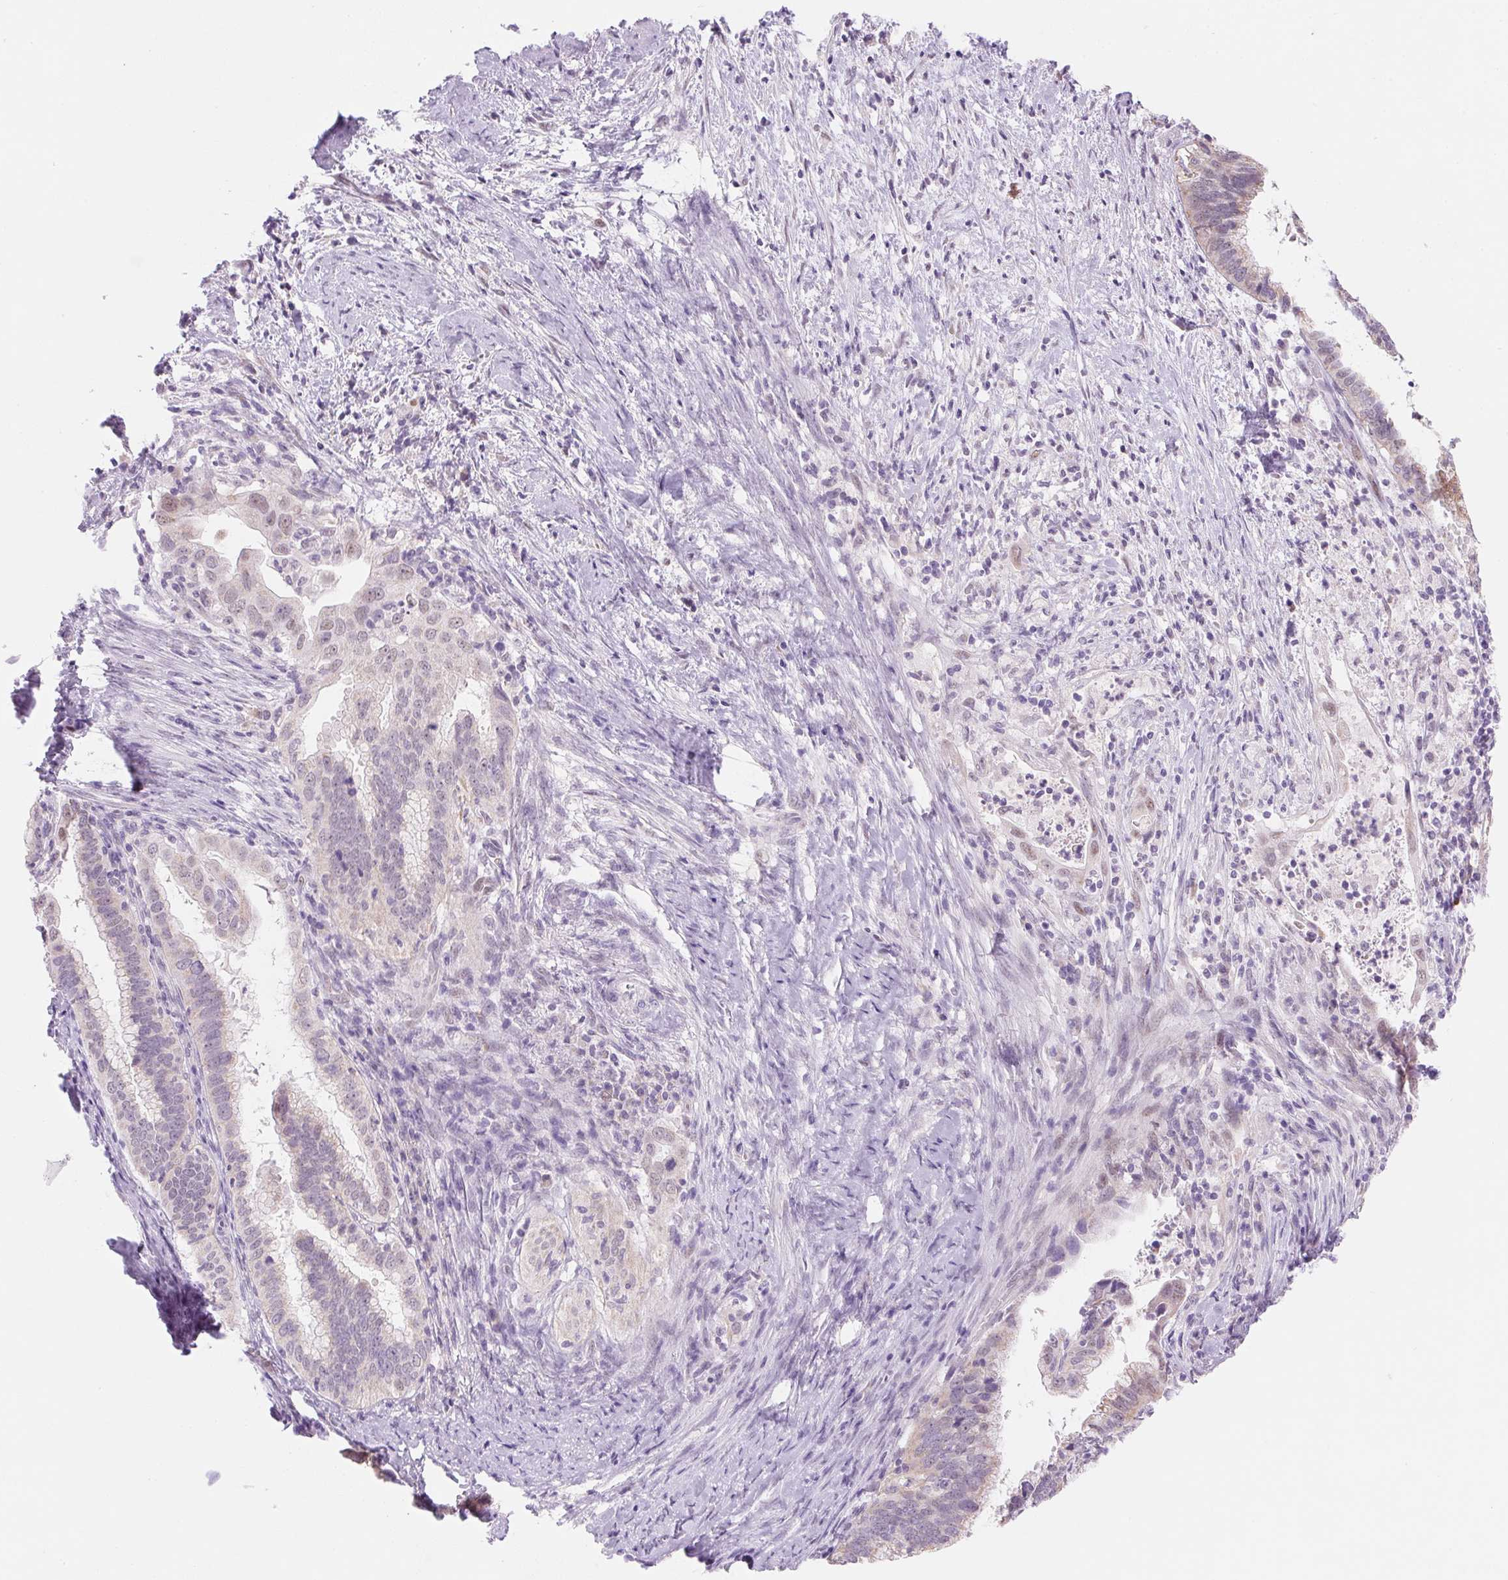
{"staining": {"intensity": "weak", "quantity": "<25%", "location": "cytoplasmic/membranous"}, "tissue": "cervical cancer", "cell_type": "Tumor cells", "image_type": "cancer", "snomed": [{"axis": "morphology", "description": "Adenocarcinoma, NOS"}, {"axis": "topography", "description": "Cervix"}], "caption": "Protein analysis of cervical cancer (adenocarcinoma) demonstrates no significant expression in tumor cells. (DAB immunohistochemistry visualized using brightfield microscopy, high magnification).", "gene": "DPPA5", "patient": {"sex": "female", "age": 56}}